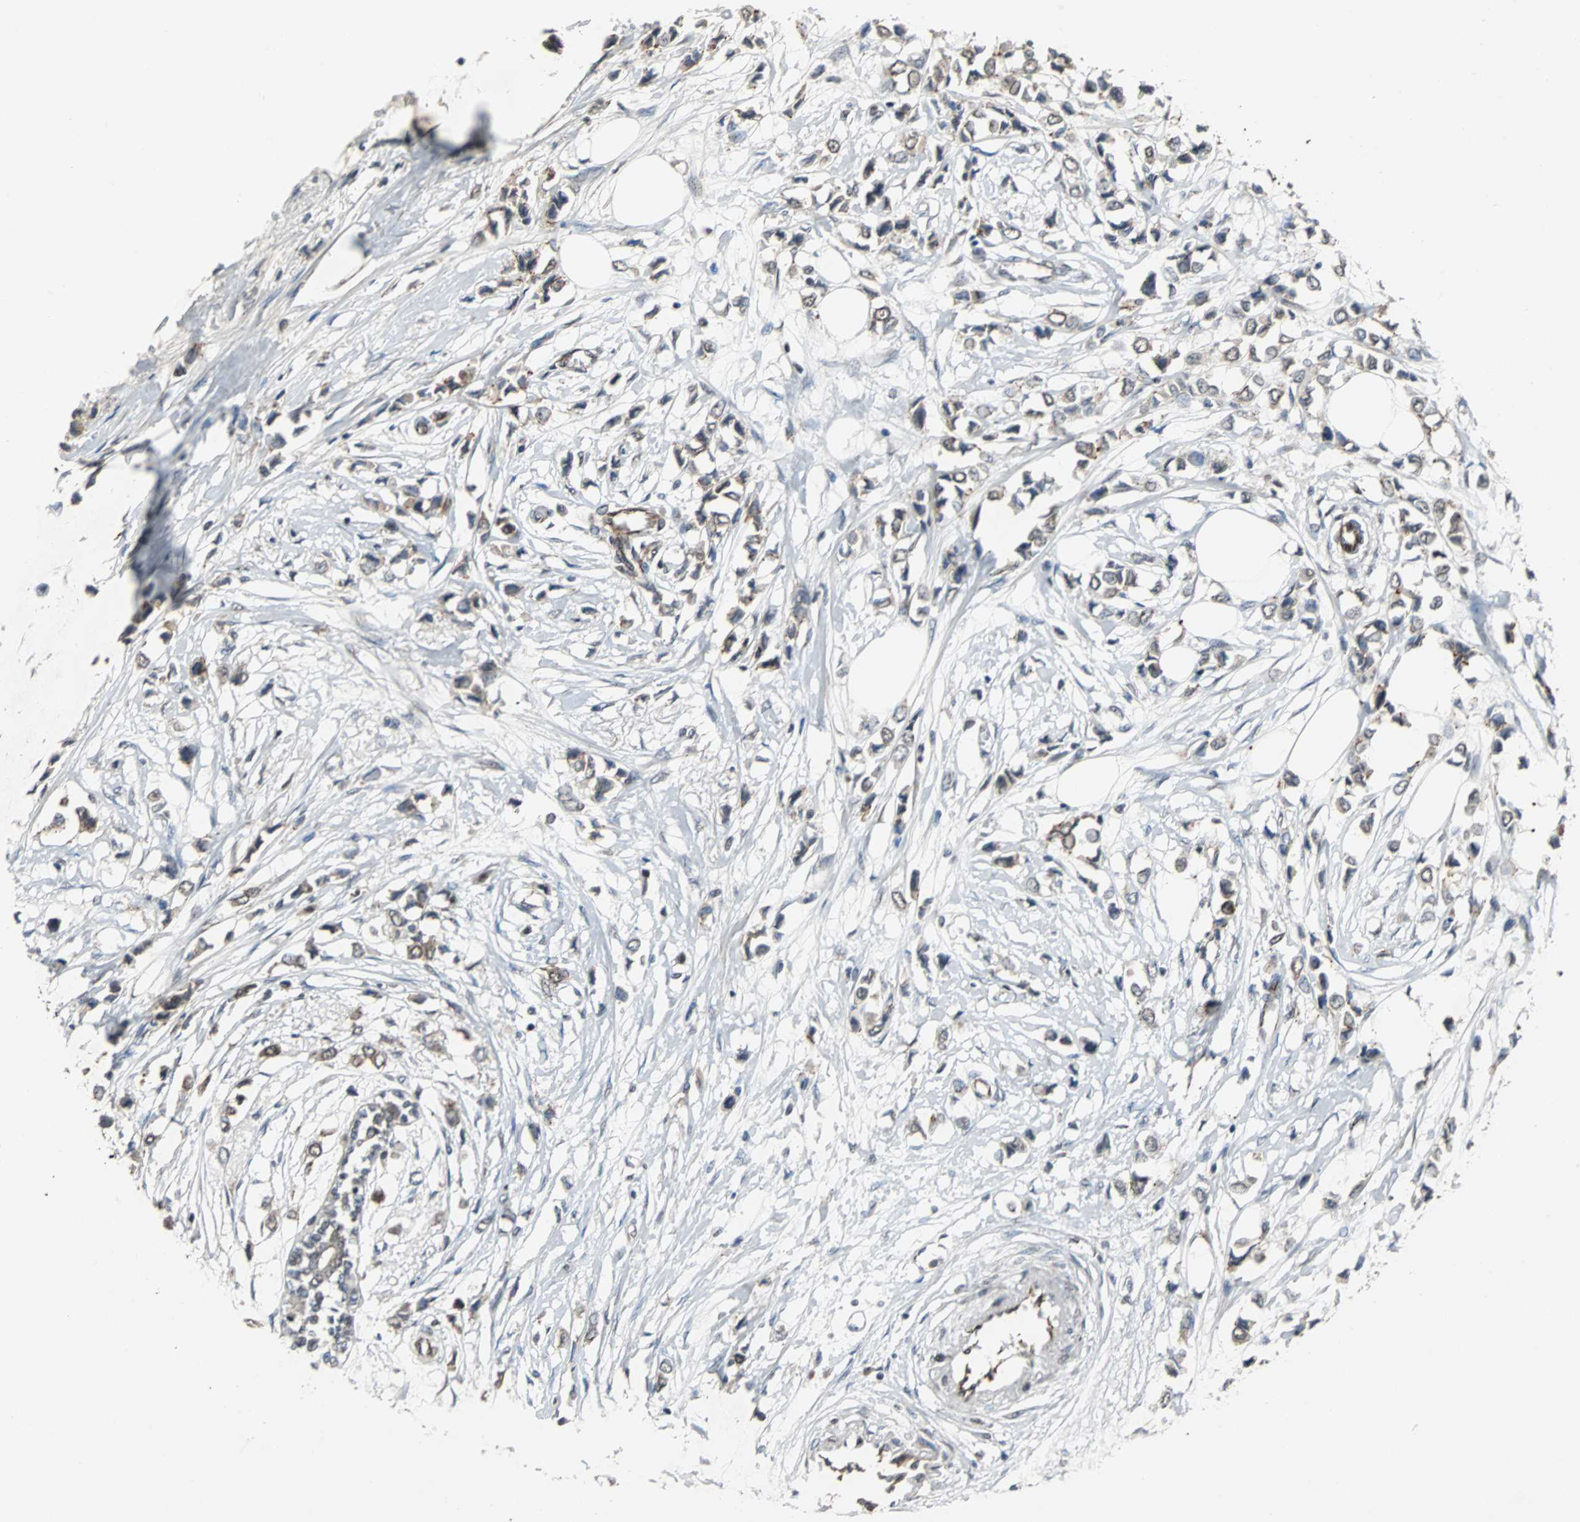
{"staining": {"intensity": "weak", "quantity": ">75%", "location": "cytoplasmic/membranous"}, "tissue": "breast cancer", "cell_type": "Tumor cells", "image_type": "cancer", "snomed": [{"axis": "morphology", "description": "Lobular carcinoma"}, {"axis": "topography", "description": "Breast"}], "caption": "Human breast cancer (lobular carcinoma) stained for a protein (brown) reveals weak cytoplasmic/membranous positive positivity in about >75% of tumor cells.", "gene": "LSR", "patient": {"sex": "female", "age": 51}}